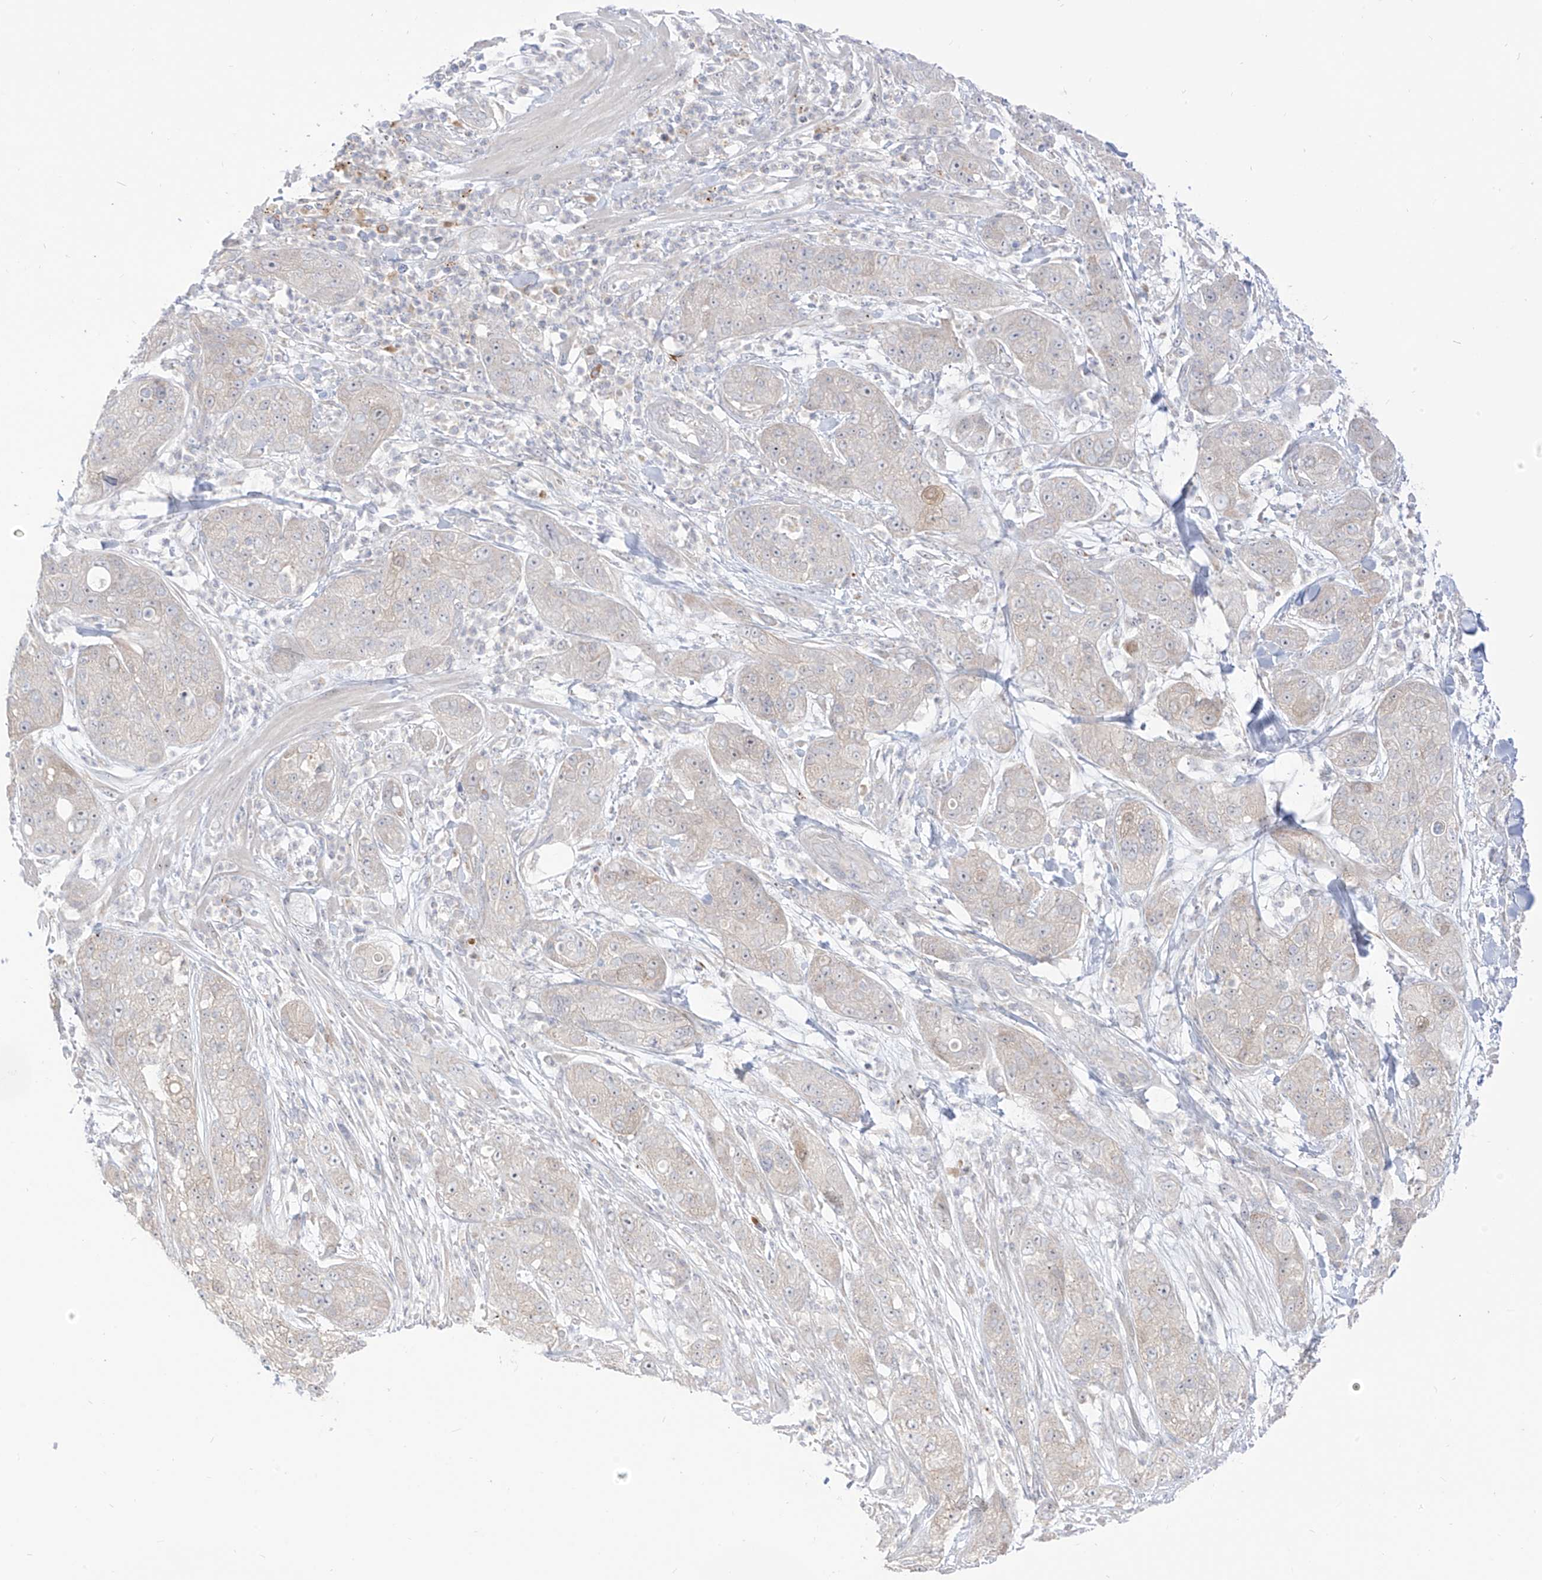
{"staining": {"intensity": "negative", "quantity": "none", "location": "none"}, "tissue": "pancreatic cancer", "cell_type": "Tumor cells", "image_type": "cancer", "snomed": [{"axis": "morphology", "description": "Adenocarcinoma, NOS"}, {"axis": "topography", "description": "Pancreas"}], "caption": "Histopathology image shows no significant protein staining in tumor cells of pancreatic cancer.", "gene": "SYTL3", "patient": {"sex": "female", "age": 78}}